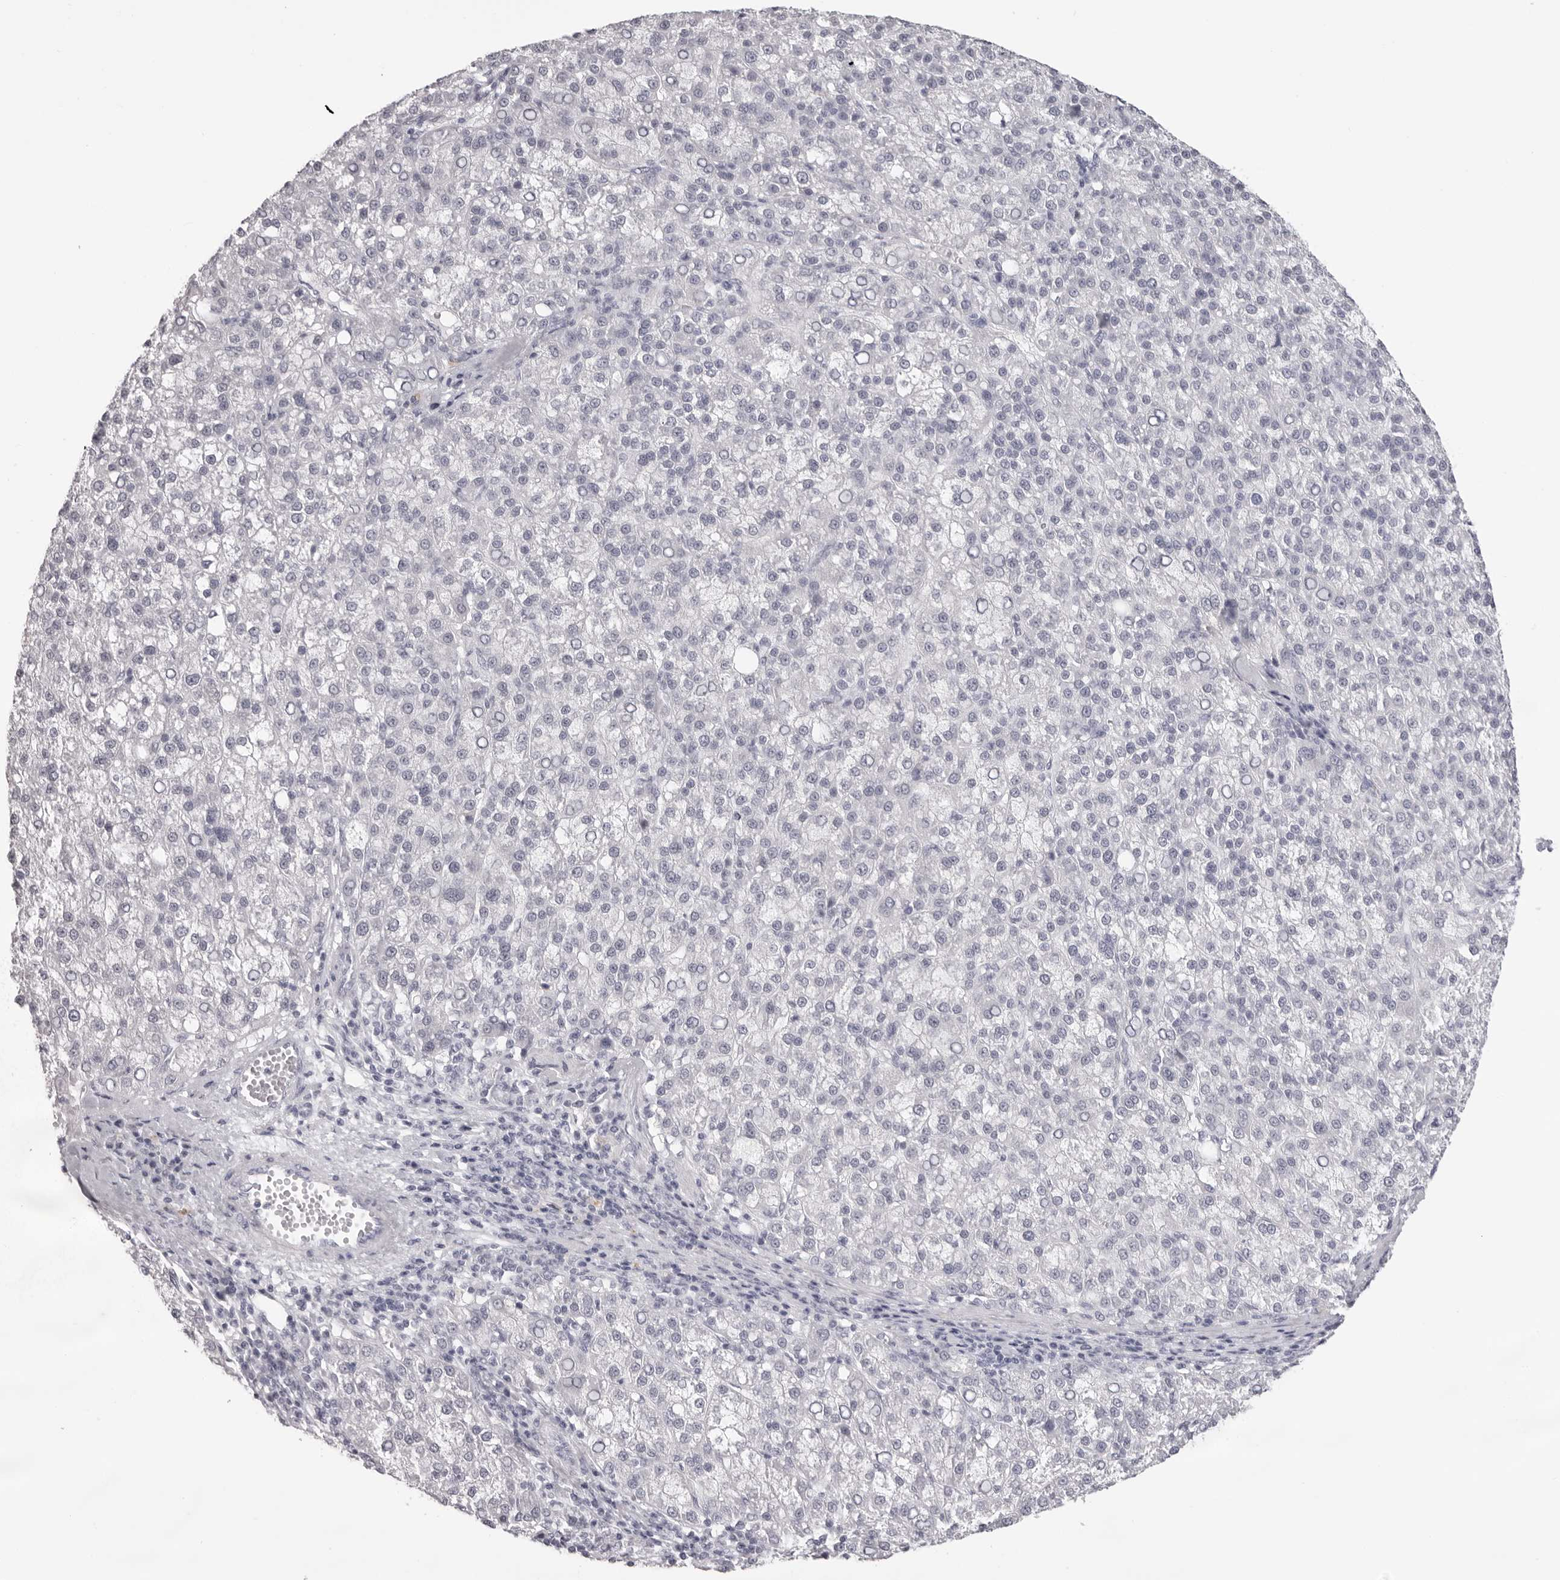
{"staining": {"intensity": "negative", "quantity": "none", "location": "none"}, "tissue": "liver cancer", "cell_type": "Tumor cells", "image_type": "cancer", "snomed": [{"axis": "morphology", "description": "Carcinoma, Hepatocellular, NOS"}, {"axis": "topography", "description": "Liver"}], "caption": "Protein analysis of hepatocellular carcinoma (liver) shows no significant staining in tumor cells.", "gene": "CST1", "patient": {"sex": "female", "age": 58}}